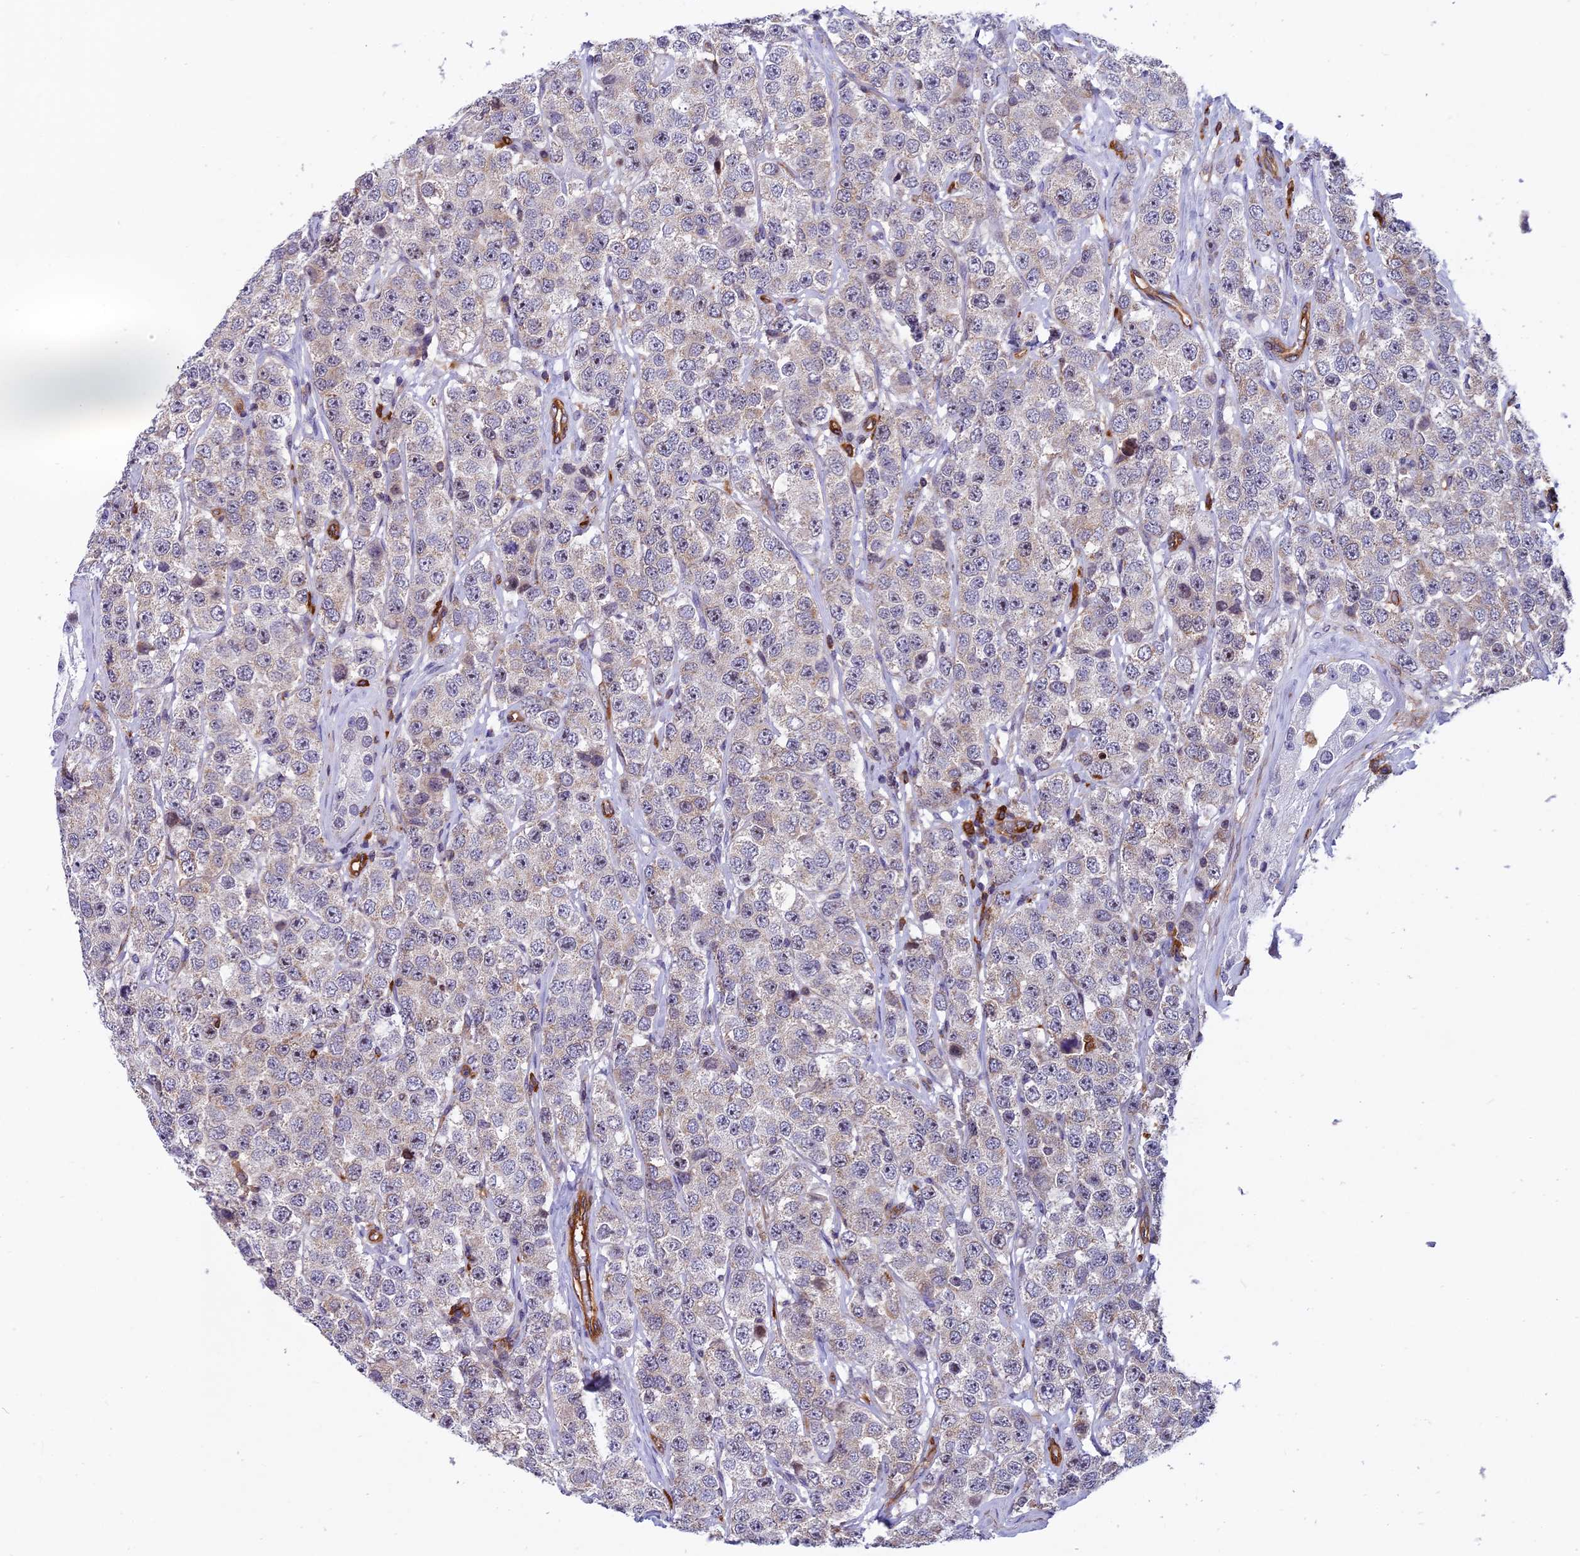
{"staining": {"intensity": "negative", "quantity": "none", "location": "none"}, "tissue": "testis cancer", "cell_type": "Tumor cells", "image_type": "cancer", "snomed": [{"axis": "morphology", "description": "Seminoma, NOS"}, {"axis": "topography", "description": "Testis"}], "caption": "Tumor cells show no significant protein expression in testis cancer (seminoma). The staining is performed using DAB (3,3'-diaminobenzidine) brown chromogen with nuclei counter-stained in using hematoxylin.", "gene": "EHBP1L1", "patient": {"sex": "male", "age": 28}}